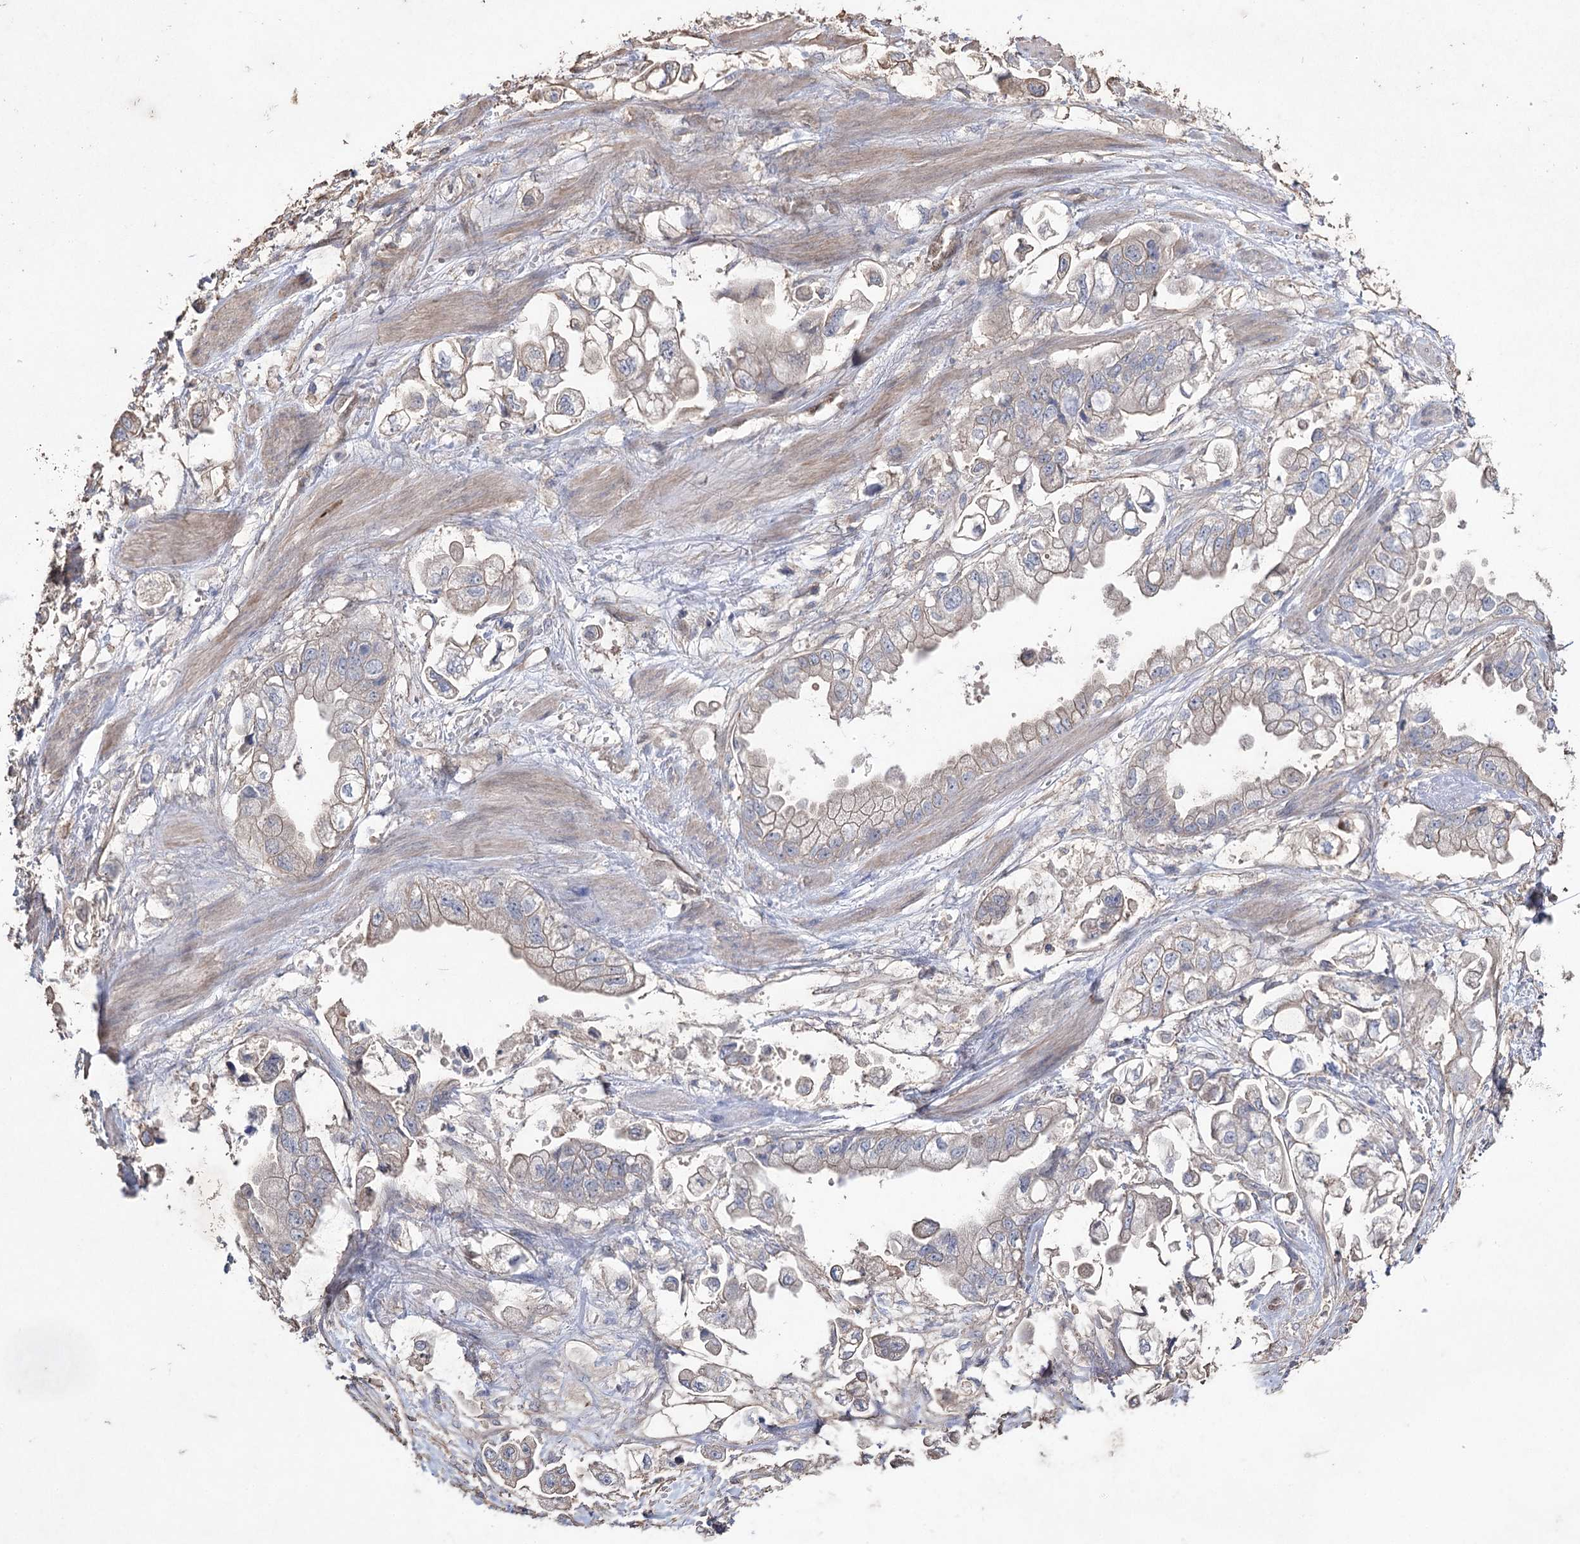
{"staining": {"intensity": "negative", "quantity": "none", "location": "none"}, "tissue": "stomach cancer", "cell_type": "Tumor cells", "image_type": "cancer", "snomed": [{"axis": "morphology", "description": "Adenocarcinoma, NOS"}, {"axis": "topography", "description": "Stomach"}], "caption": "Tumor cells show no significant staining in stomach cancer. (Brightfield microscopy of DAB immunohistochemistry (IHC) at high magnification).", "gene": "FAM13B", "patient": {"sex": "male", "age": 62}}